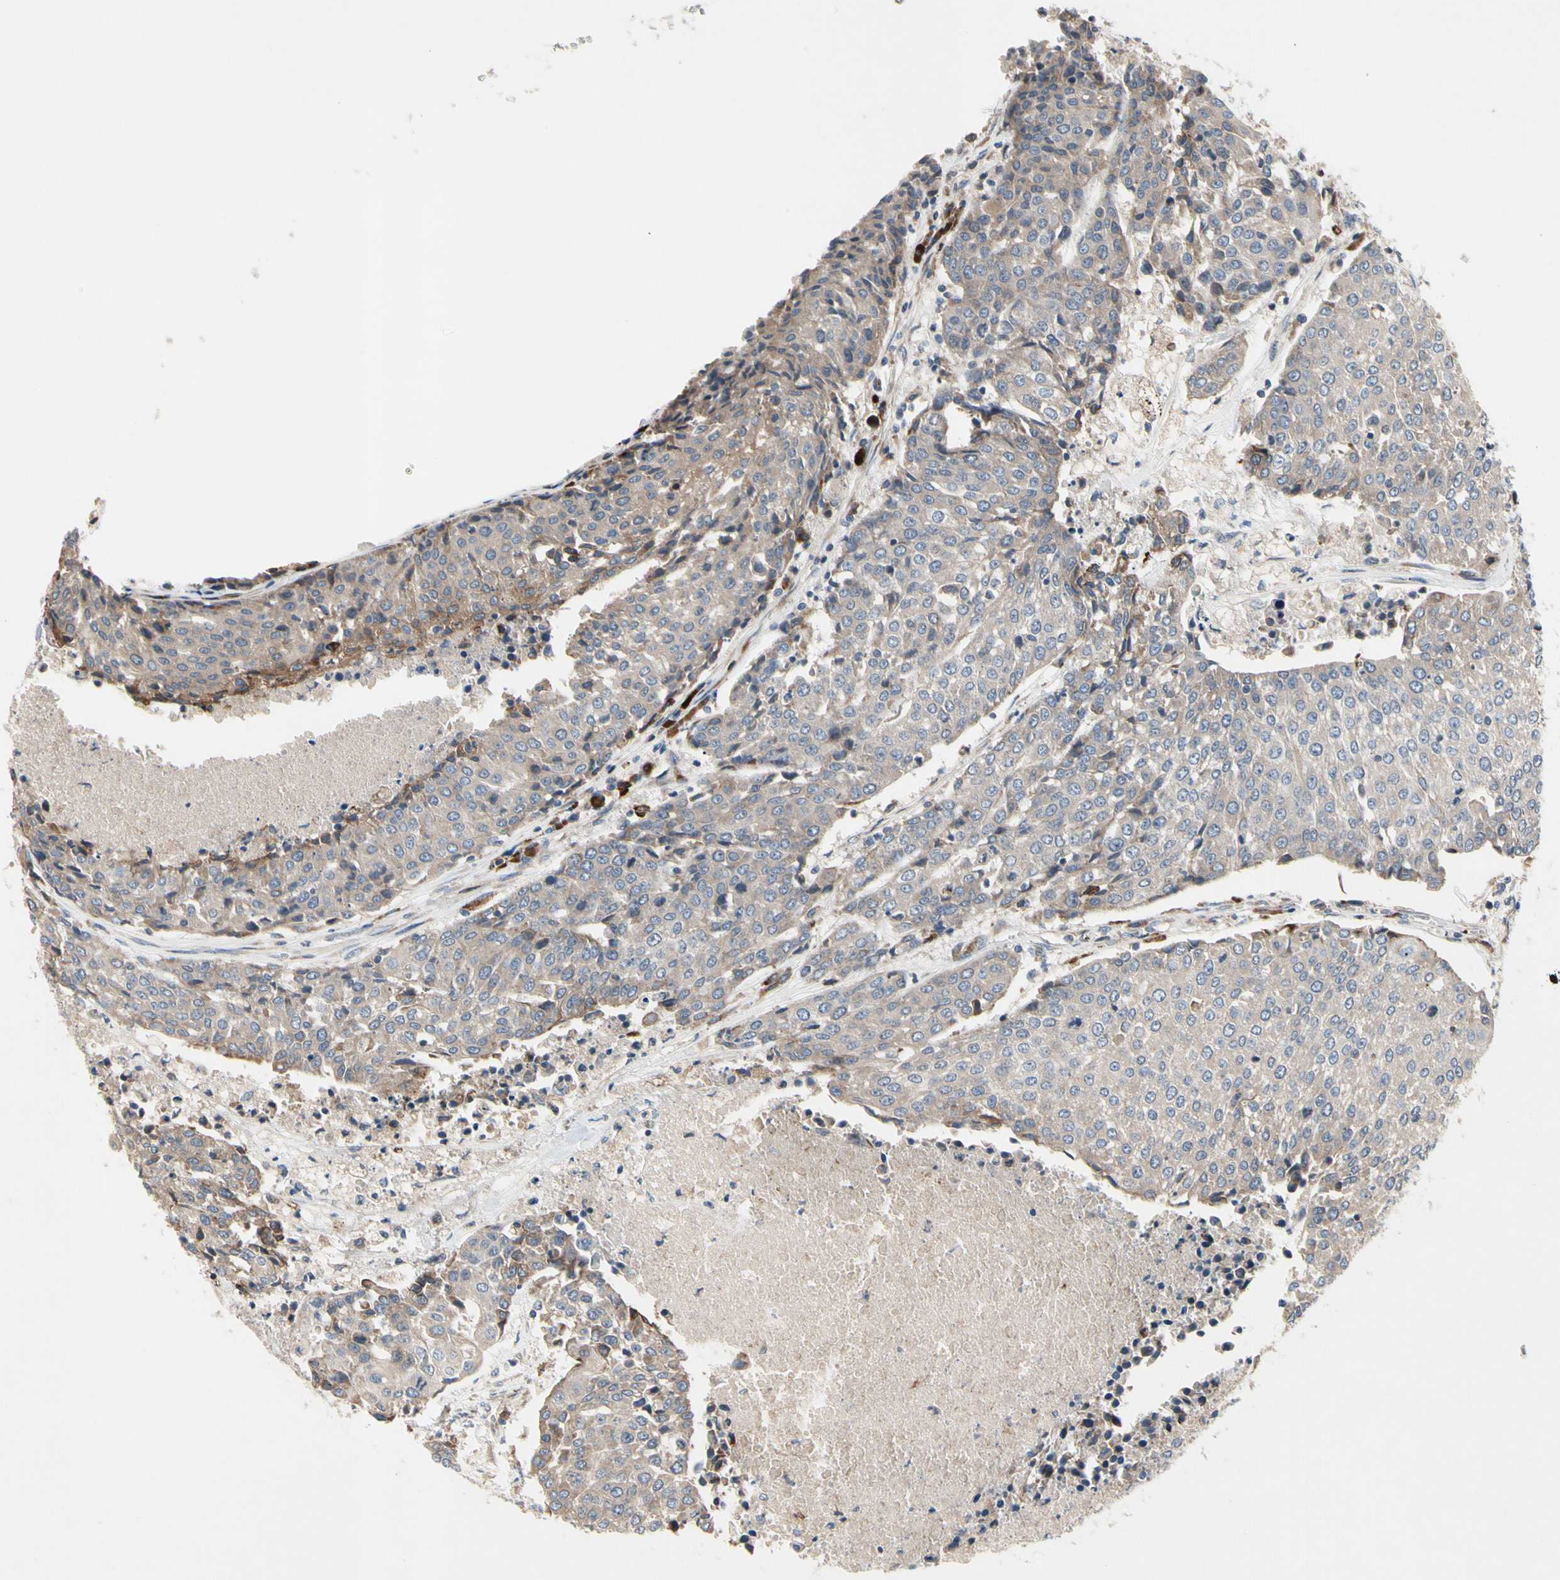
{"staining": {"intensity": "weak", "quantity": ">75%", "location": "cytoplasmic/membranous,nuclear"}, "tissue": "urothelial cancer", "cell_type": "Tumor cells", "image_type": "cancer", "snomed": [{"axis": "morphology", "description": "Urothelial carcinoma, High grade"}, {"axis": "topography", "description": "Urinary bladder"}], "caption": "Immunohistochemical staining of urothelial cancer shows weak cytoplasmic/membranous and nuclear protein staining in about >75% of tumor cells.", "gene": "MMEL1", "patient": {"sex": "female", "age": 85}}